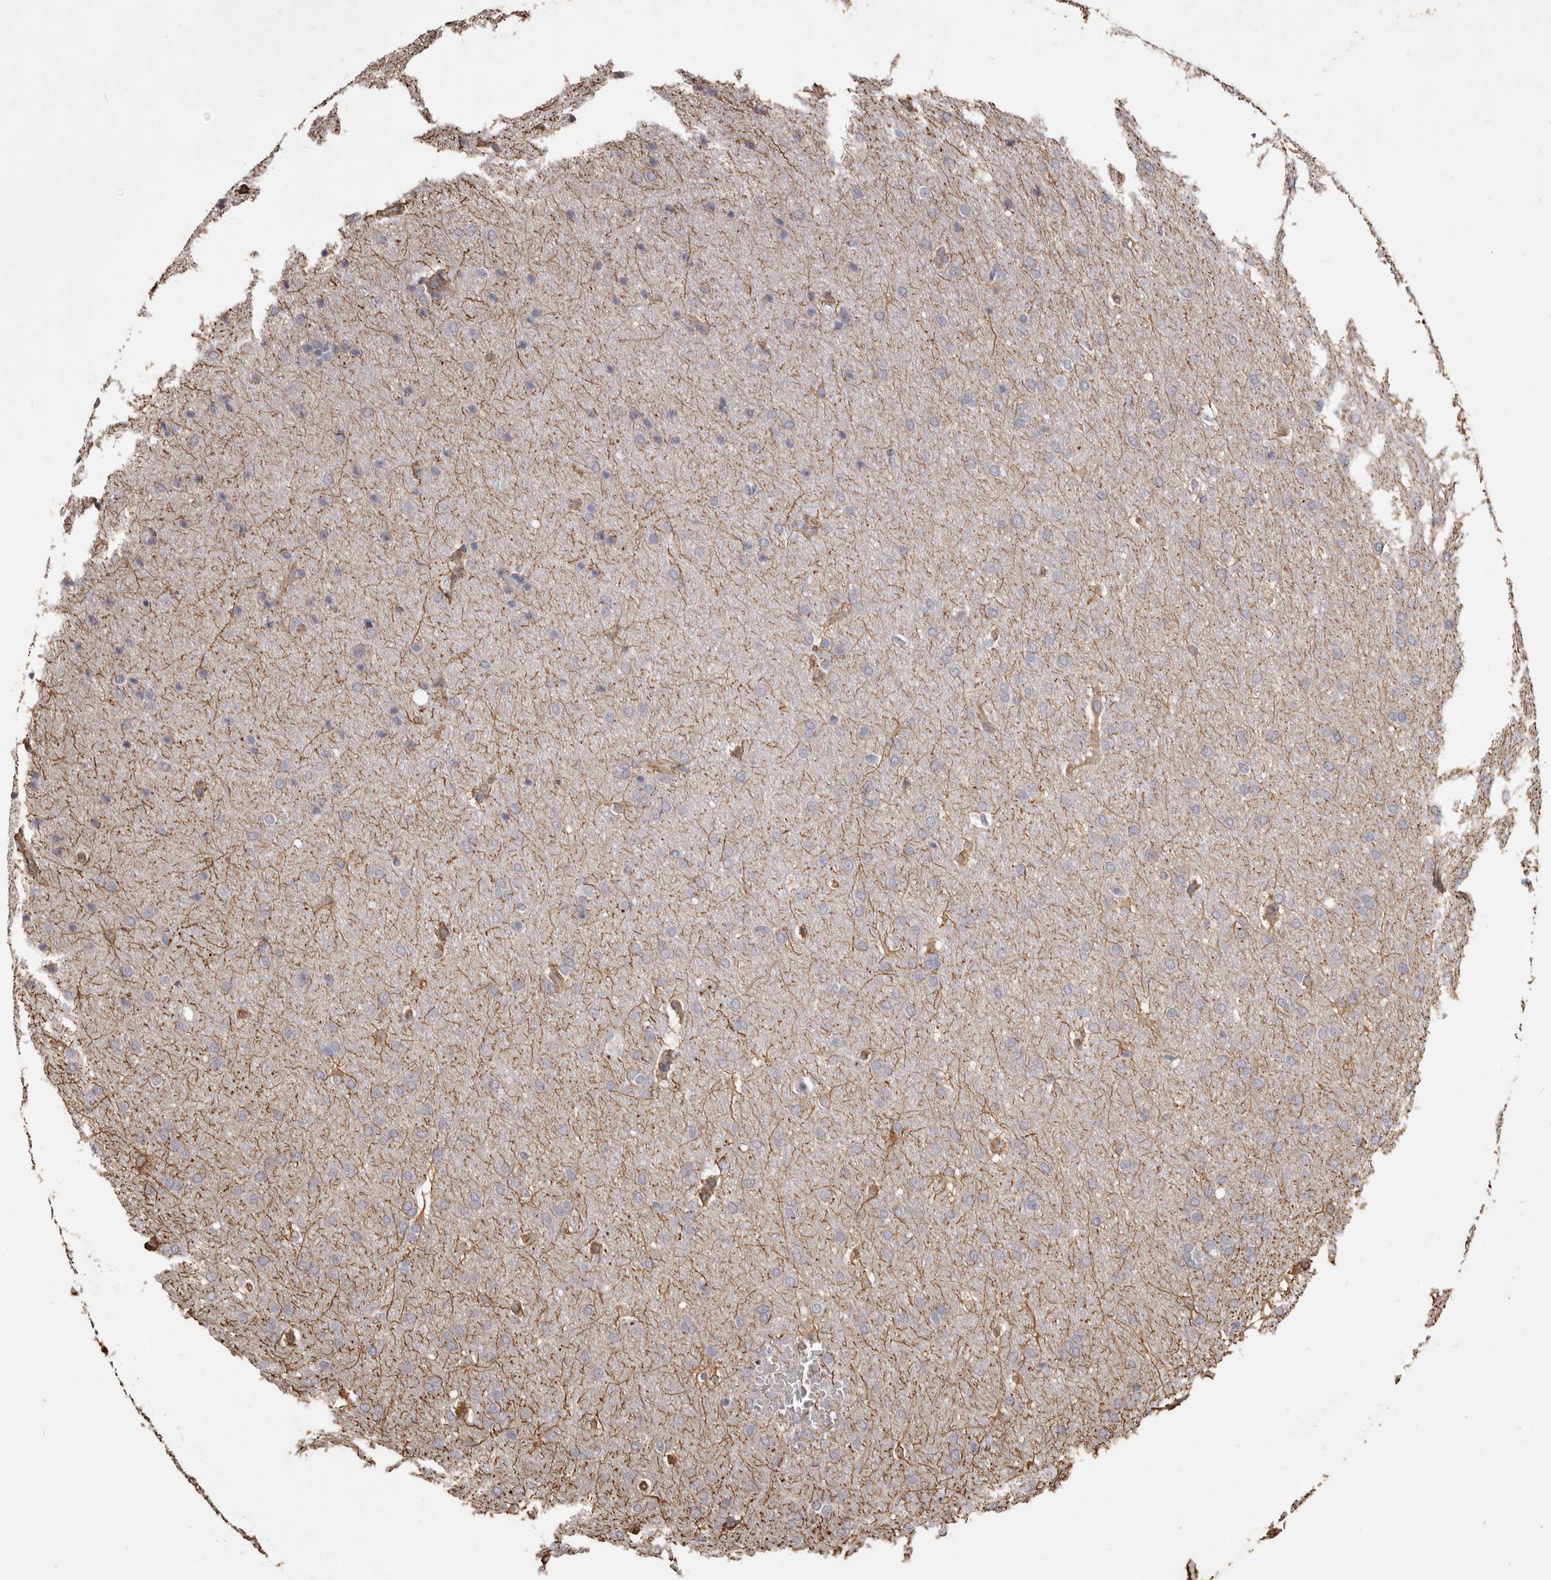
{"staining": {"intensity": "negative", "quantity": "none", "location": "none"}, "tissue": "glioma", "cell_type": "Tumor cells", "image_type": "cancer", "snomed": [{"axis": "morphology", "description": "Glioma, malignant, Low grade"}, {"axis": "topography", "description": "Brain"}], "caption": "This is an IHC micrograph of malignant glioma (low-grade). There is no staining in tumor cells.", "gene": "MTURN", "patient": {"sex": "female", "age": 37}}